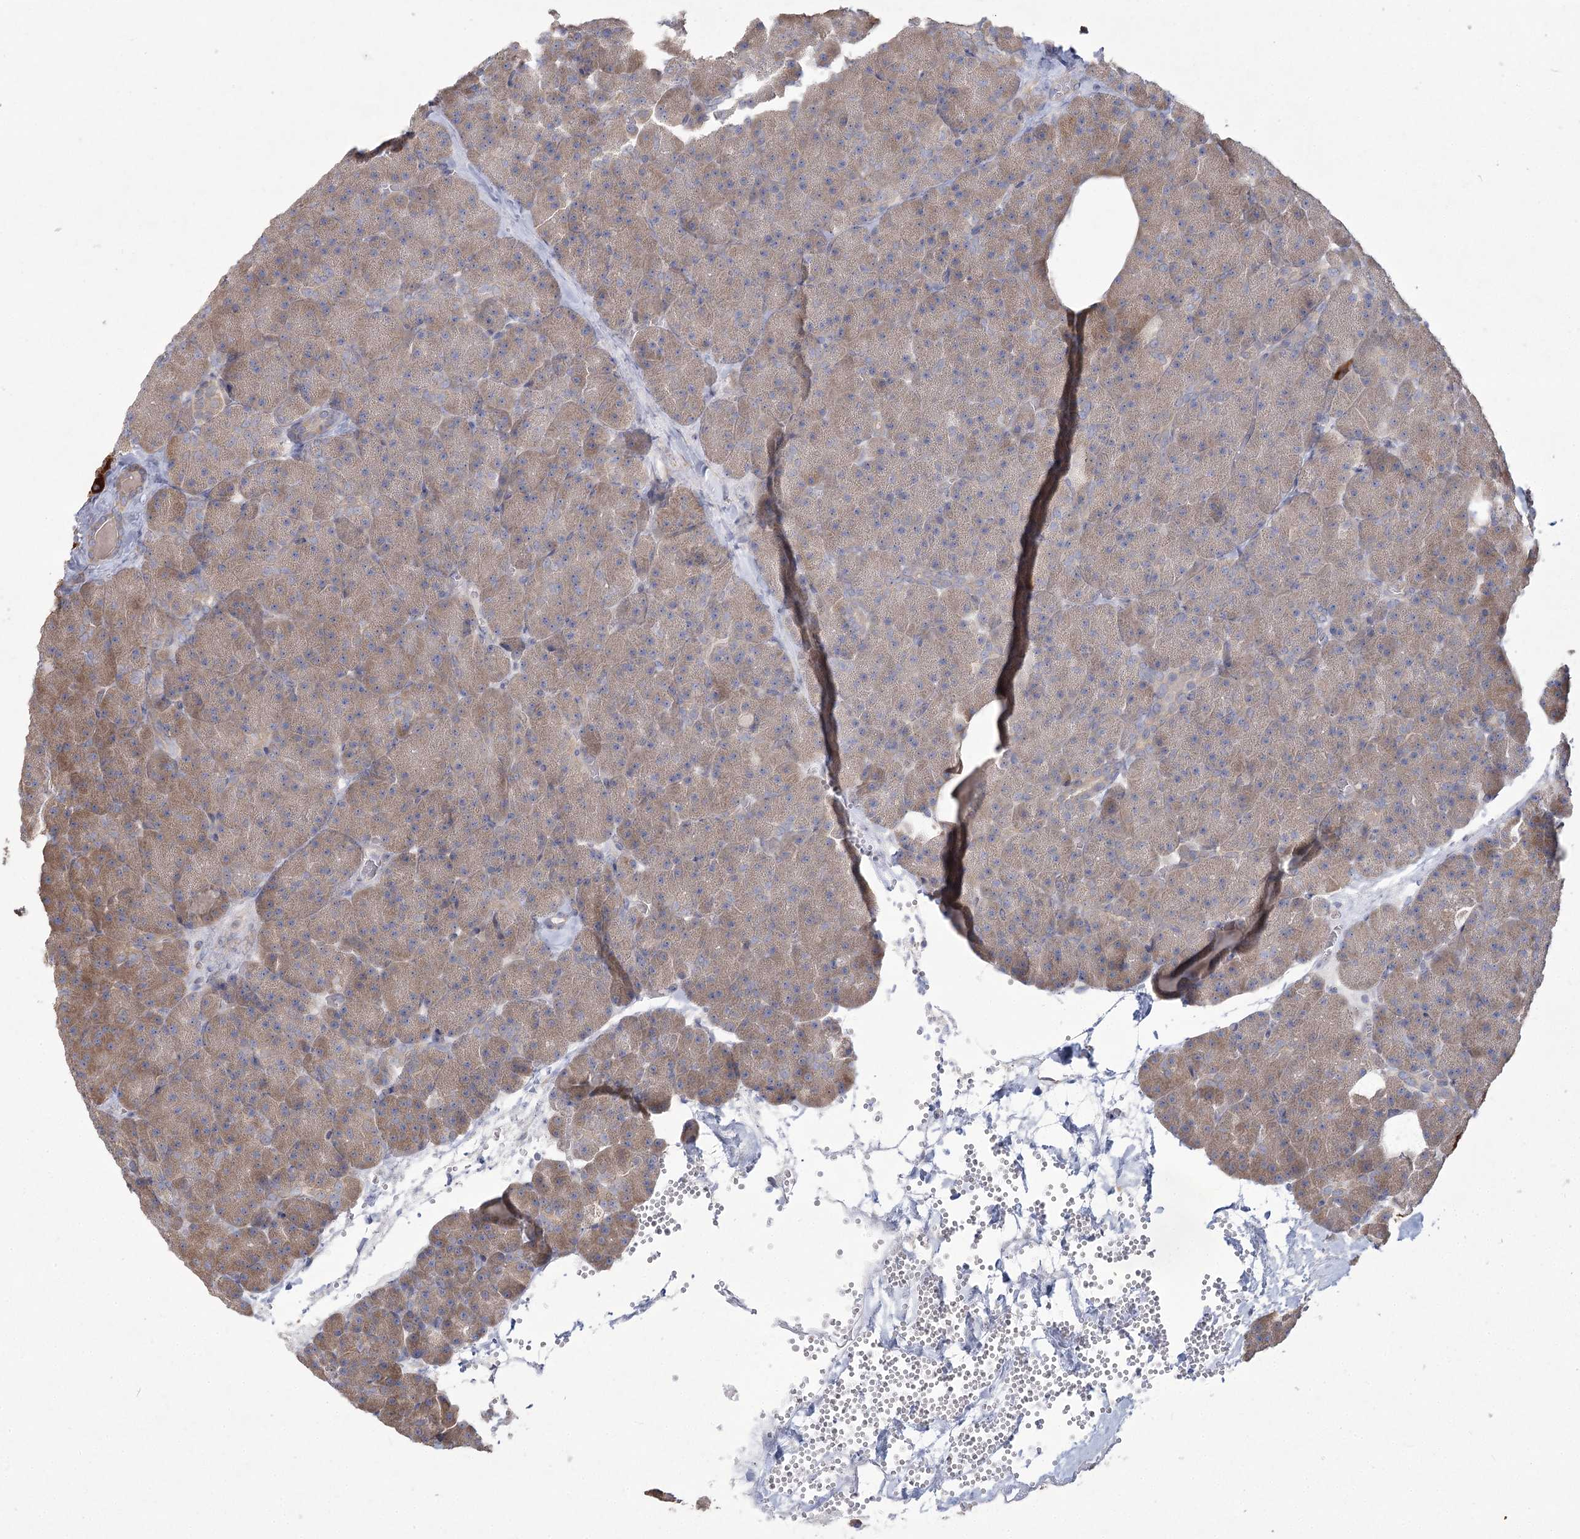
{"staining": {"intensity": "weak", "quantity": ">75%", "location": "cytoplasmic/membranous"}, "tissue": "pancreas", "cell_type": "Exocrine glandular cells", "image_type": "normal", "snomed": [{"axis": "morphology", "description": "Normal tissue, NOS"}, {"axis": "morphology", "description": "Carcinoid, malignant, NOS"}, {"axis": "topography", "description": "Pancreas"}], "caption": "A high-resolution photomicrograph shows immunohistochemistry (IHC) staining of normal pancreas, which displays weak cytoplasmic/membranous positivity in about >75% of exocrine glandular cells. (DAB (3,3'-diaminobenzidine) = brown stain, brightfield microscopy at high magnification).", "gene": "CAMTA1", "patient": {"sex": "female", "age": 35}}